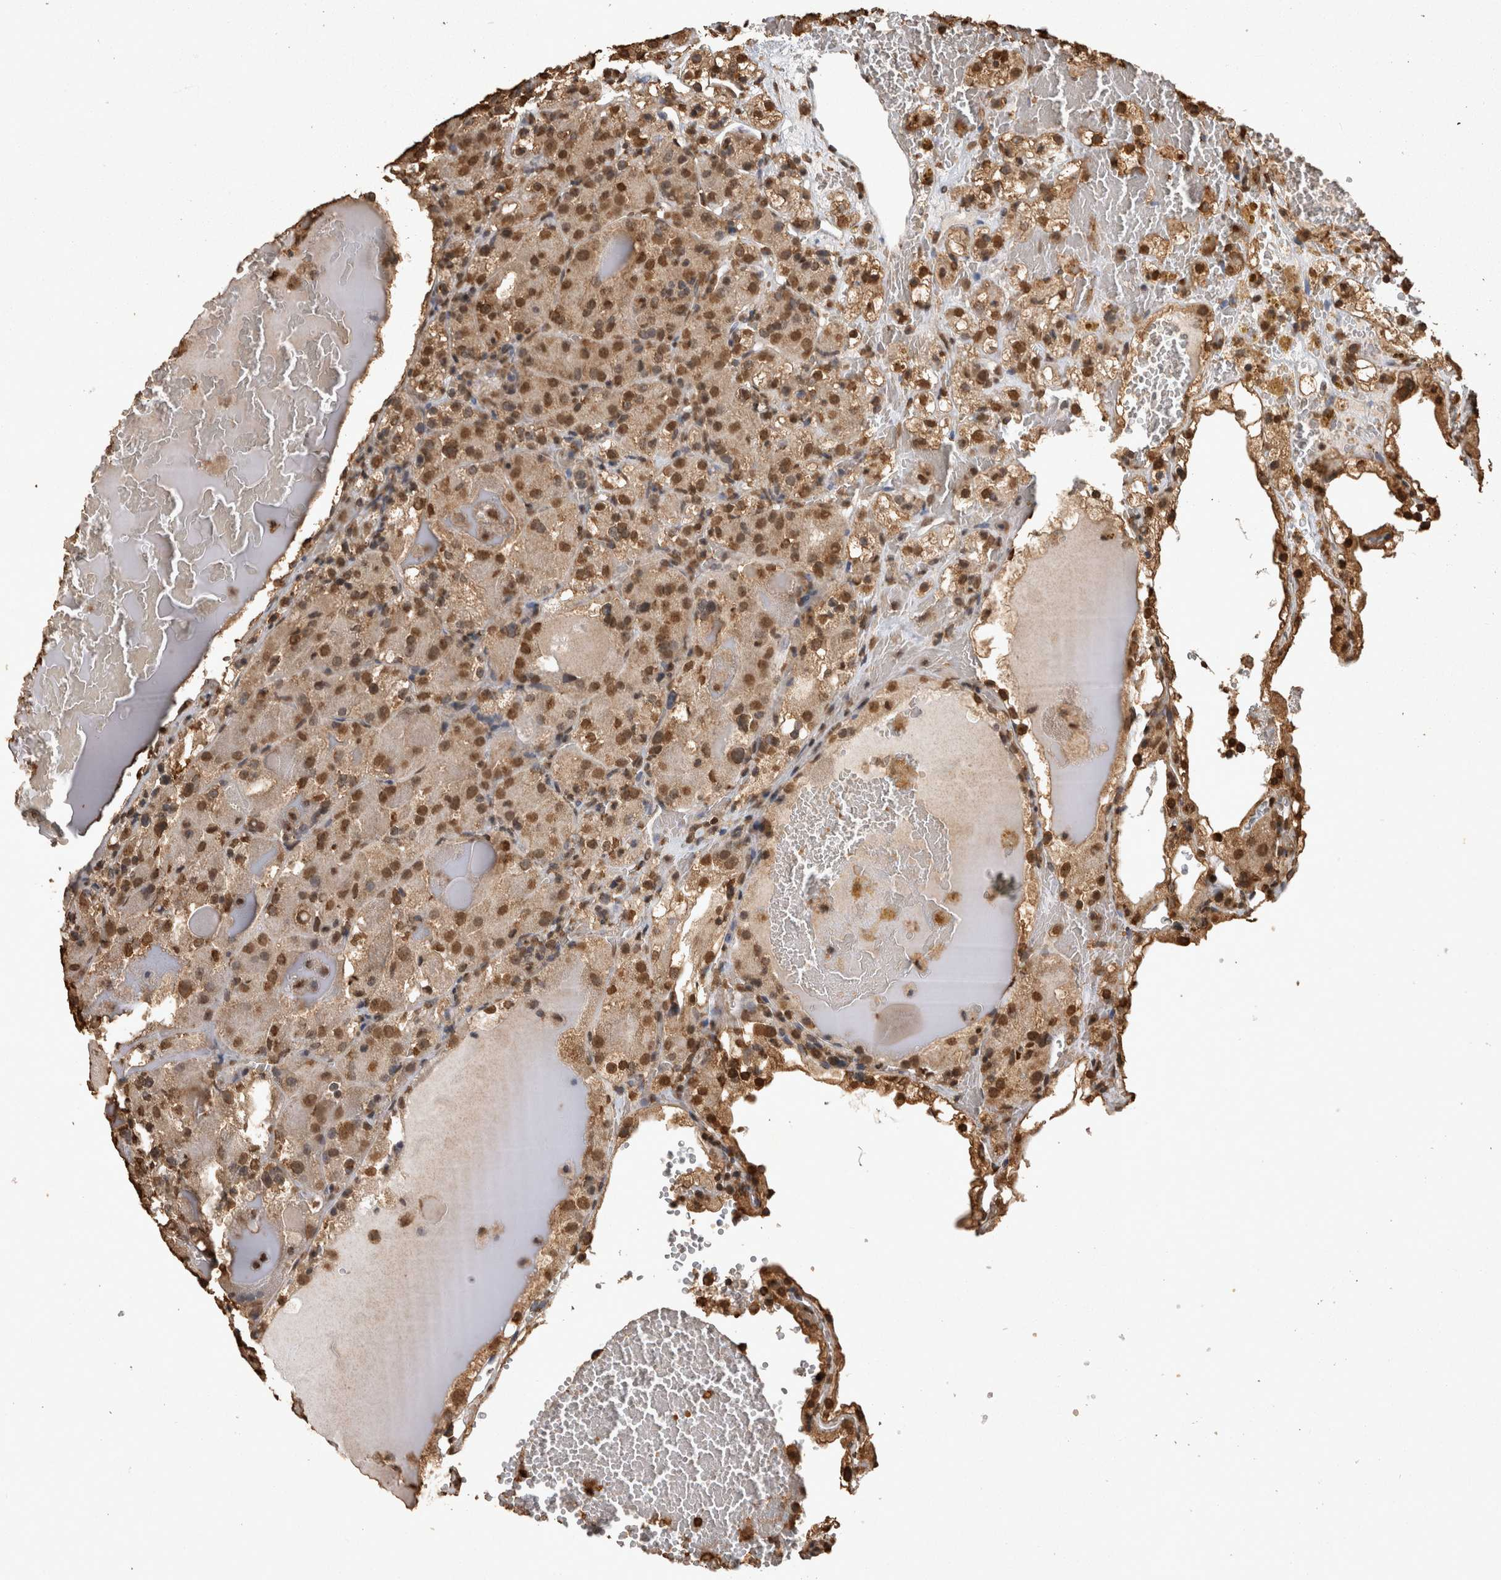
{"staining": {"intensity": "moderate", "quantity": ">75%", "location": "nuclear"}, "tissue": "renal cancer", "cell_type": "Tumor cells", "image_type": "cancer", "snomed": [{"axis": "morphology", "description": "Normal tissue, NOS"}, {"axis": "morphology", "description": "Adenocarcinoma, NOS"}, {"axis": "topography", "description": "Kidney"}], "caption": "IHC staining of renal cancer, which demonstrates medium levels of moderate nuclear staining in about >75% of tumor cells indicating moderate nuclear protein staining. The staining was performed using DAB (brown) for protein detection and nuclei were counterstained in hematoxylin (blue).", "gene": "OAS2", "patient": {"sex": "male", "age": 61}}